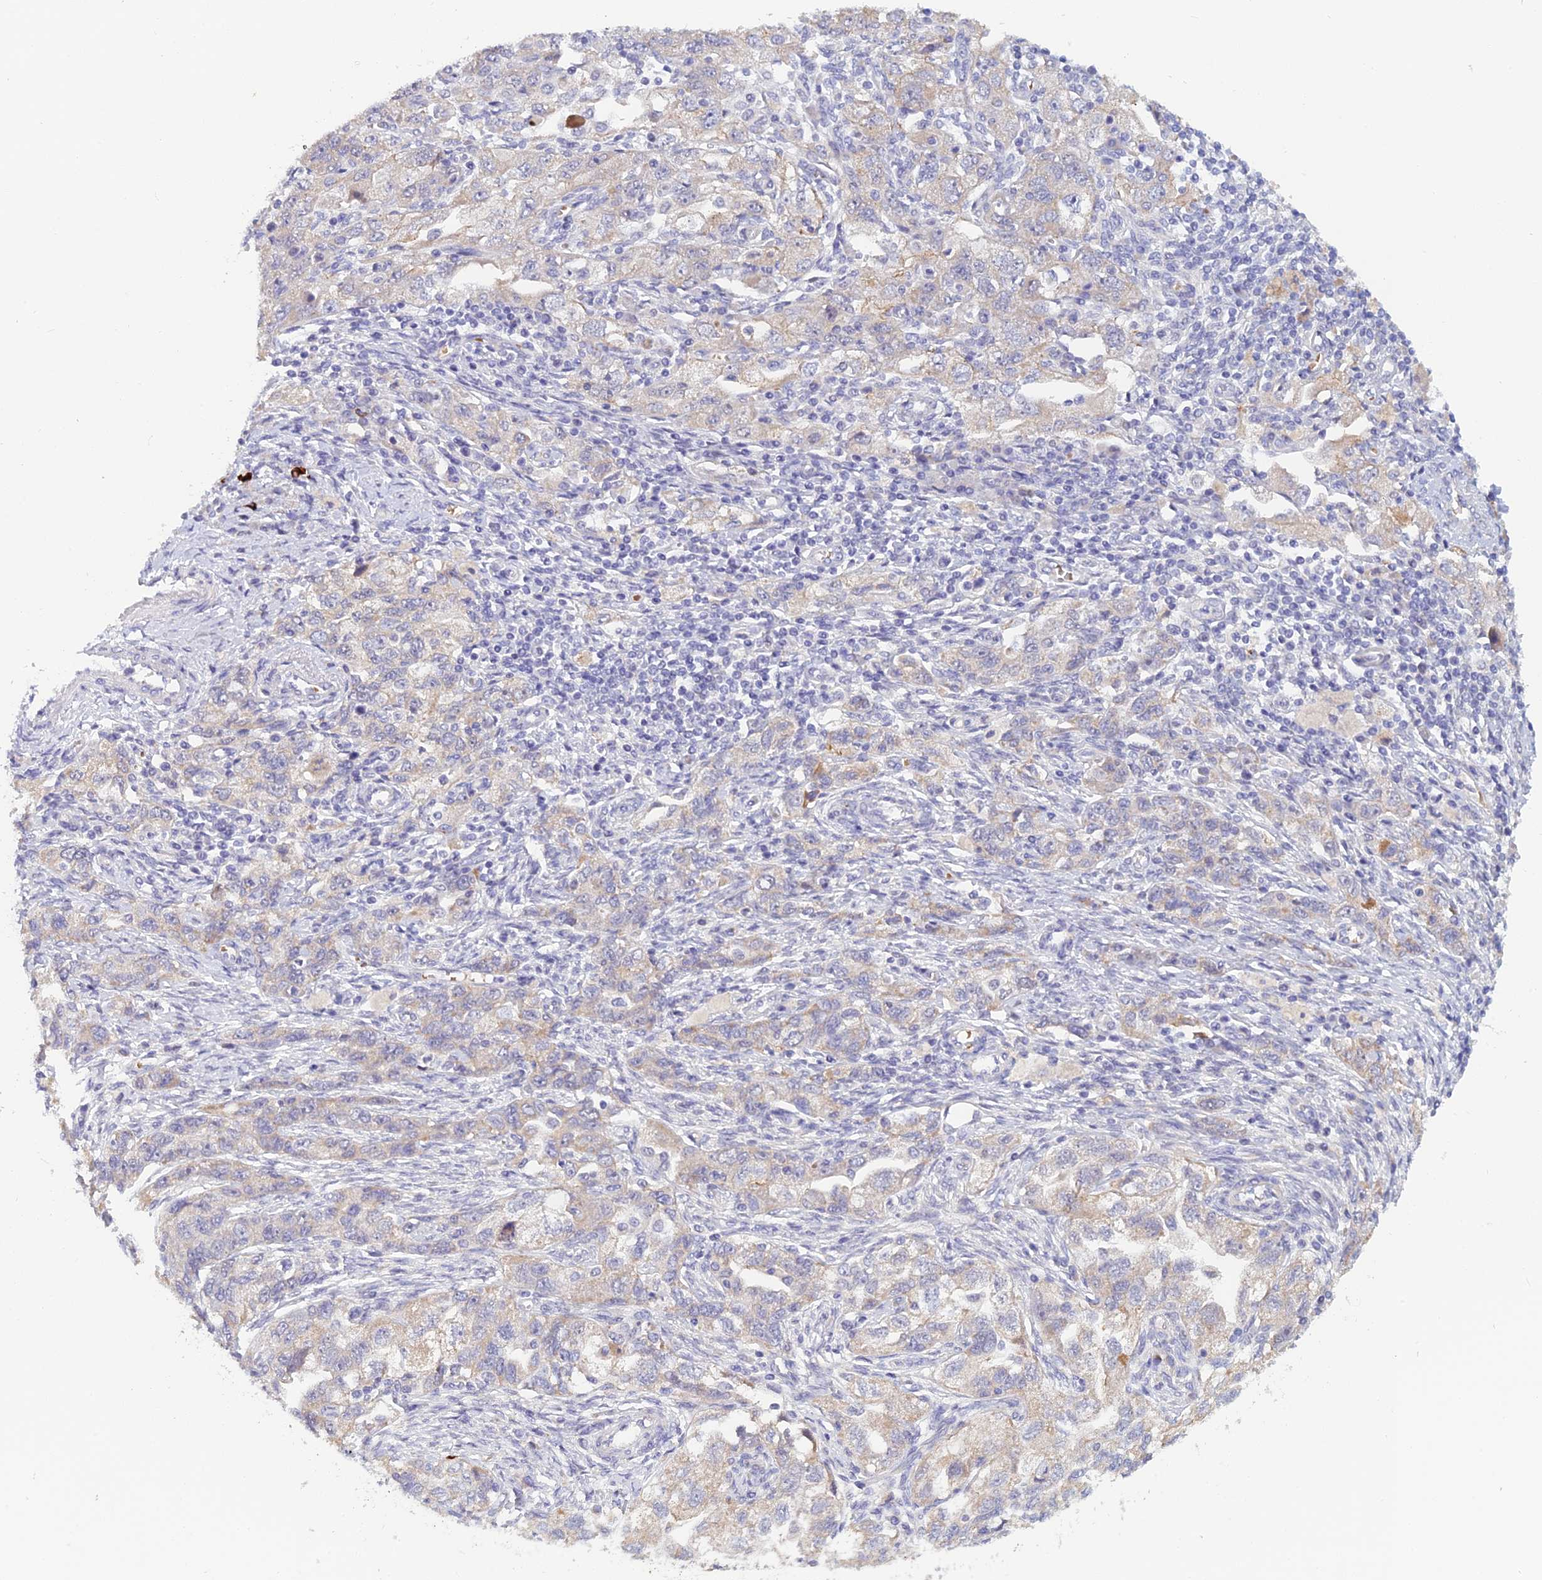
{"staining": {"intensity": "weak", "quantity": "25%-75%", "location": "cytoplasmic/membranous"}, "tissue": "ovarian cancer", "cell_type": "Tumor cells", "image_type": "cancer", "snomed": [{"axis": "morphology", "description": "Carcinoma, NOS"}, {"axis": "morphology", "description": "Cystadenocarcinoma, serous, NOS"}, {"axis": "topography", "description": "Ovary"}], "caption": "Weak cytoplasmic/membranous staining for a protein is identified in approximately 25%-75% of tumor cells of ovarian cancer using immunohistochemistry.", "gene": "GIPC1", "patient": {"sex": "female", "age": 69}}